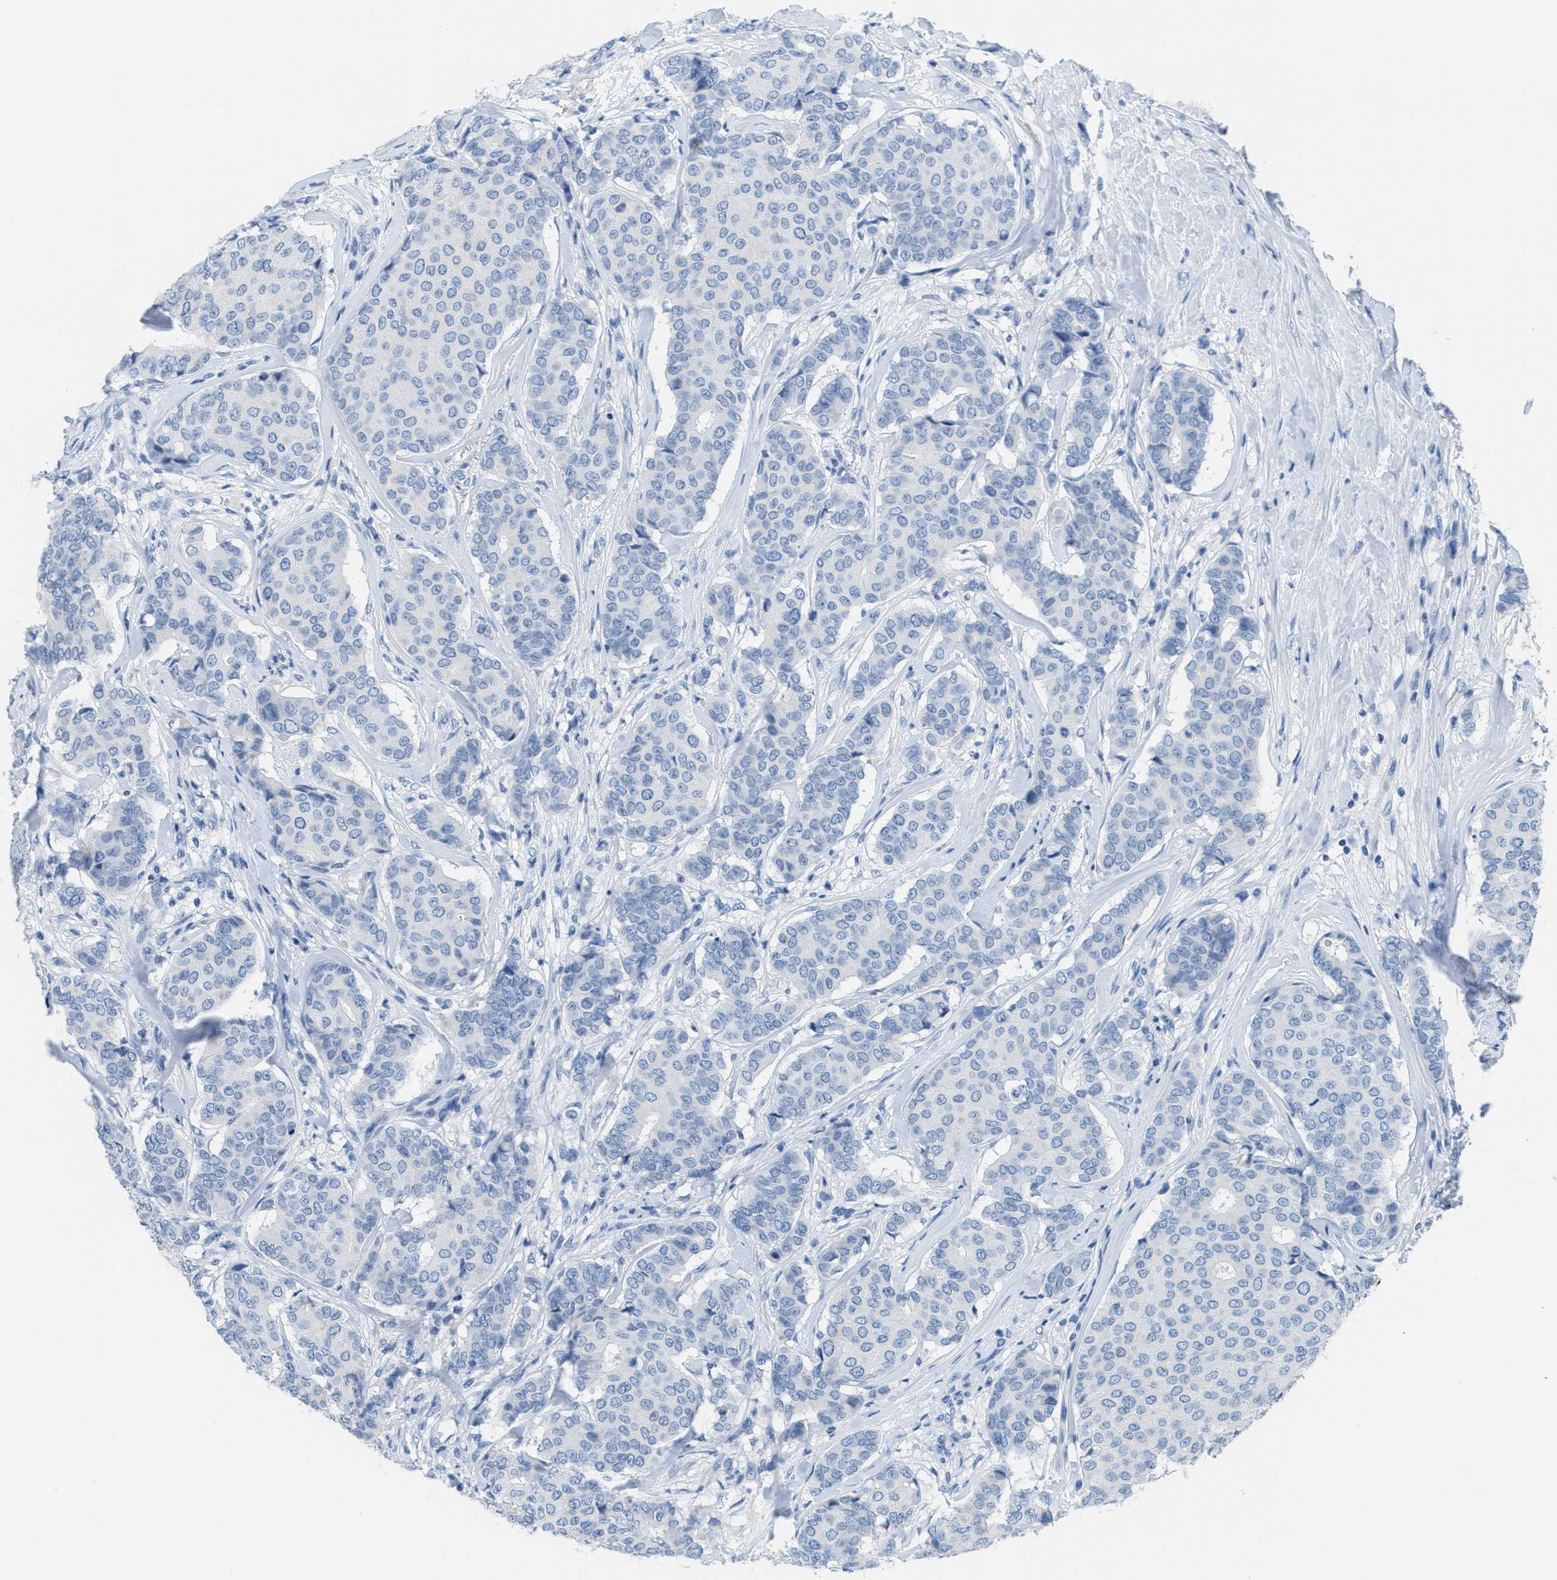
{"staining": {"intensity": "negative", "quantity": "none", "location": "none"}, "tissue": "breast cancer", "cell_type": "Tumor cells", "image_type": "cancer", "snomed": [{"axis": "morphology", "description": "Duct carcinoma"}, {"axis": "topography", "description": "Breast"}], "caption": "Protein analysis of infiltrating ductal carcinoma (breast) exhibits no significant positivity in tumor cells.", "gene": "MGARP", "patient": {"sex": "female", "age": 75}}